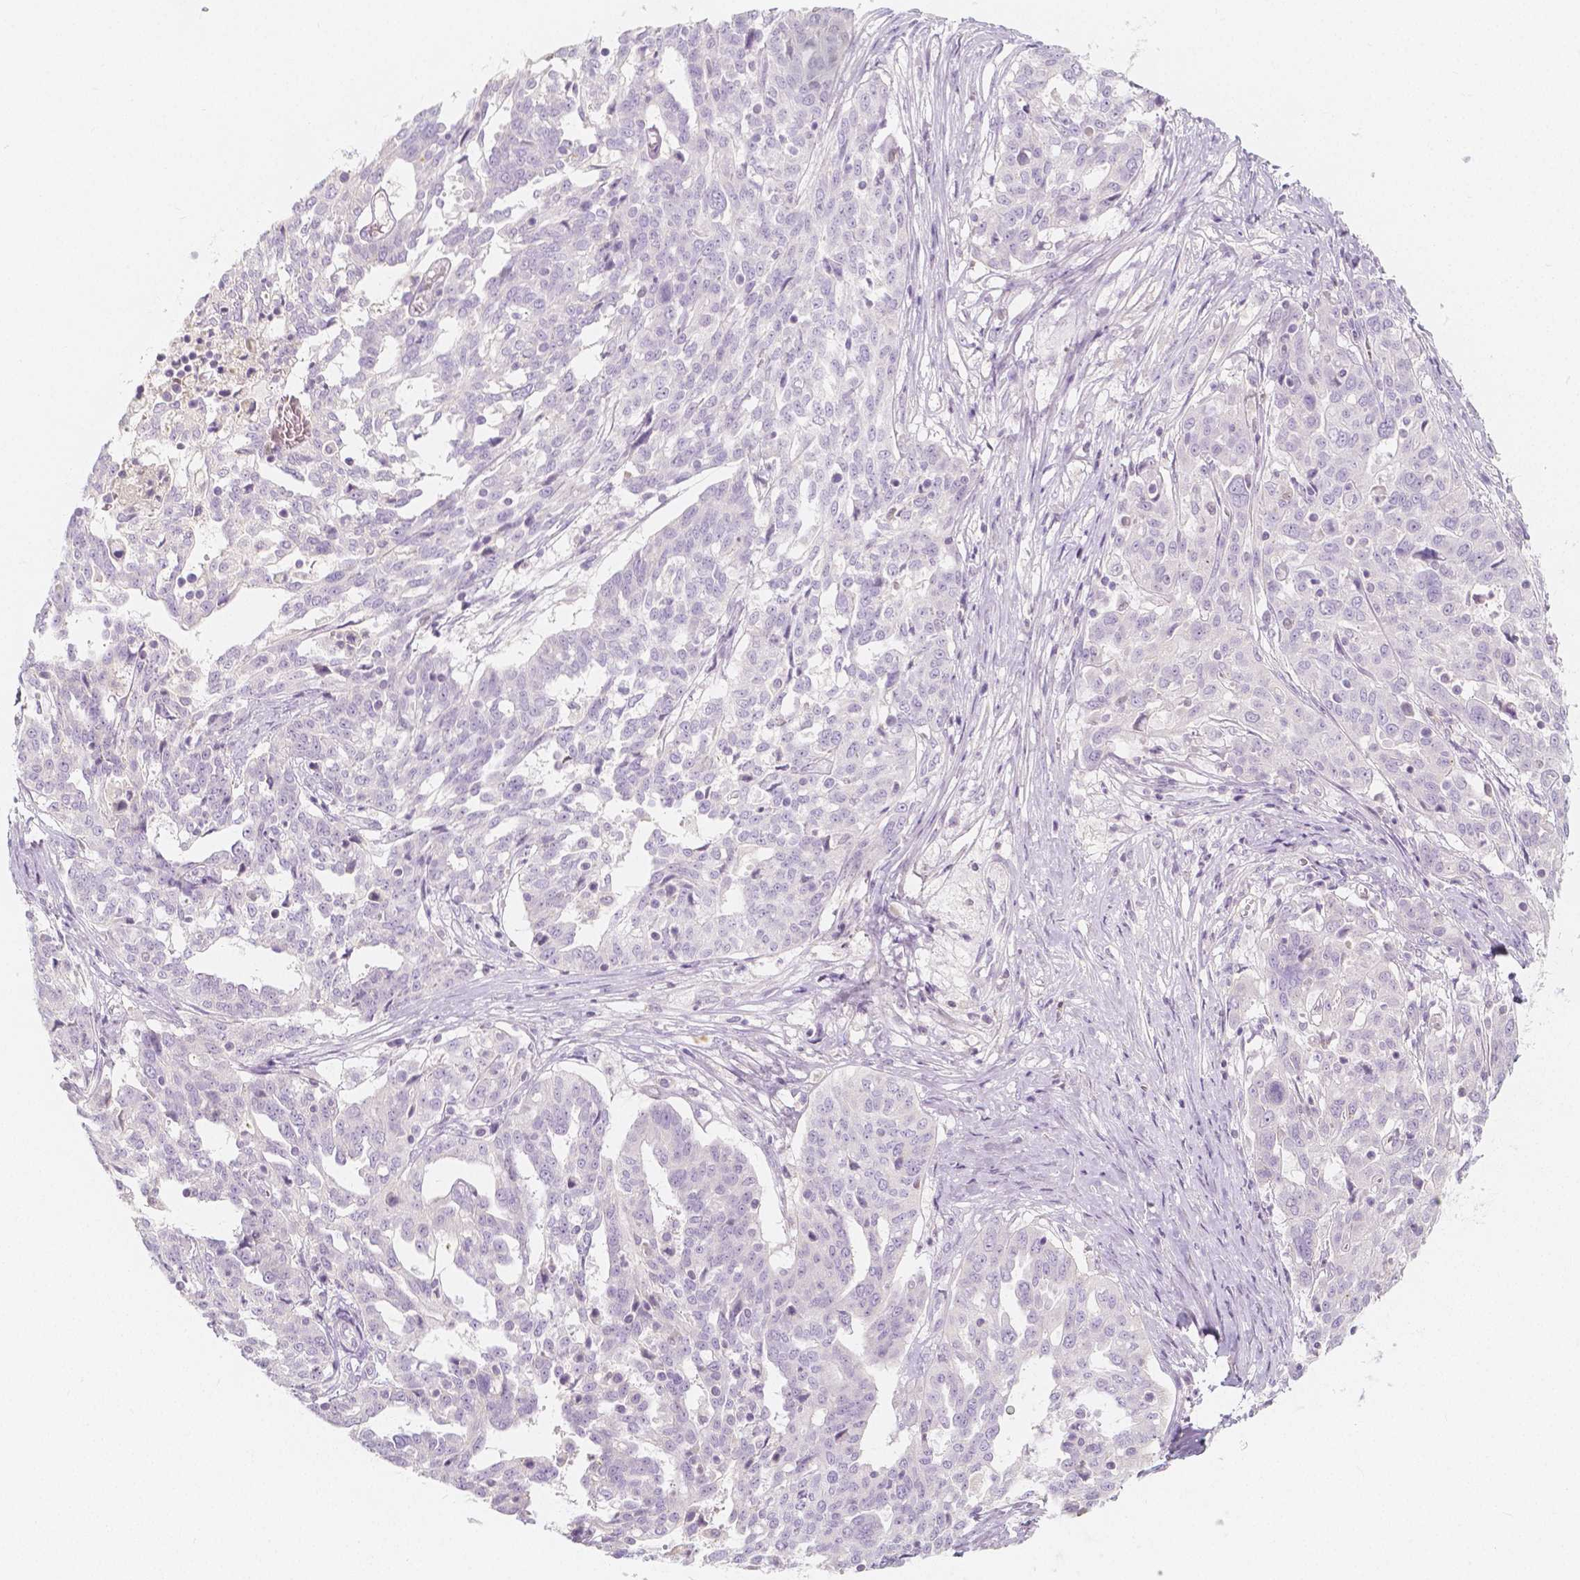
{"staining": {"intensity": "negative", "quantity": "none", "location": "none"}, "tissue": "ovarian cancer", "cell_type": "Tumor cells", "image_type": "cancer", "snomed": [{"axis": "morphology", "description": "Cystadenocarcinoma, serous, NOS"}, {"axis": "topography", "description": "Ovary"}], "caption": "DAB immunohistochemical staining of ovarian cancer reveals no significant staining in tumor cells. (Stains: DAB (3,3'-diaminobenzidine) immunohistochemistry (IHC) with hematoxylin counter stain, Microscopy: brightfield microscopy at high magnification).", "gene": "BATF", "patient": {"sex": "female", "age": 67}}